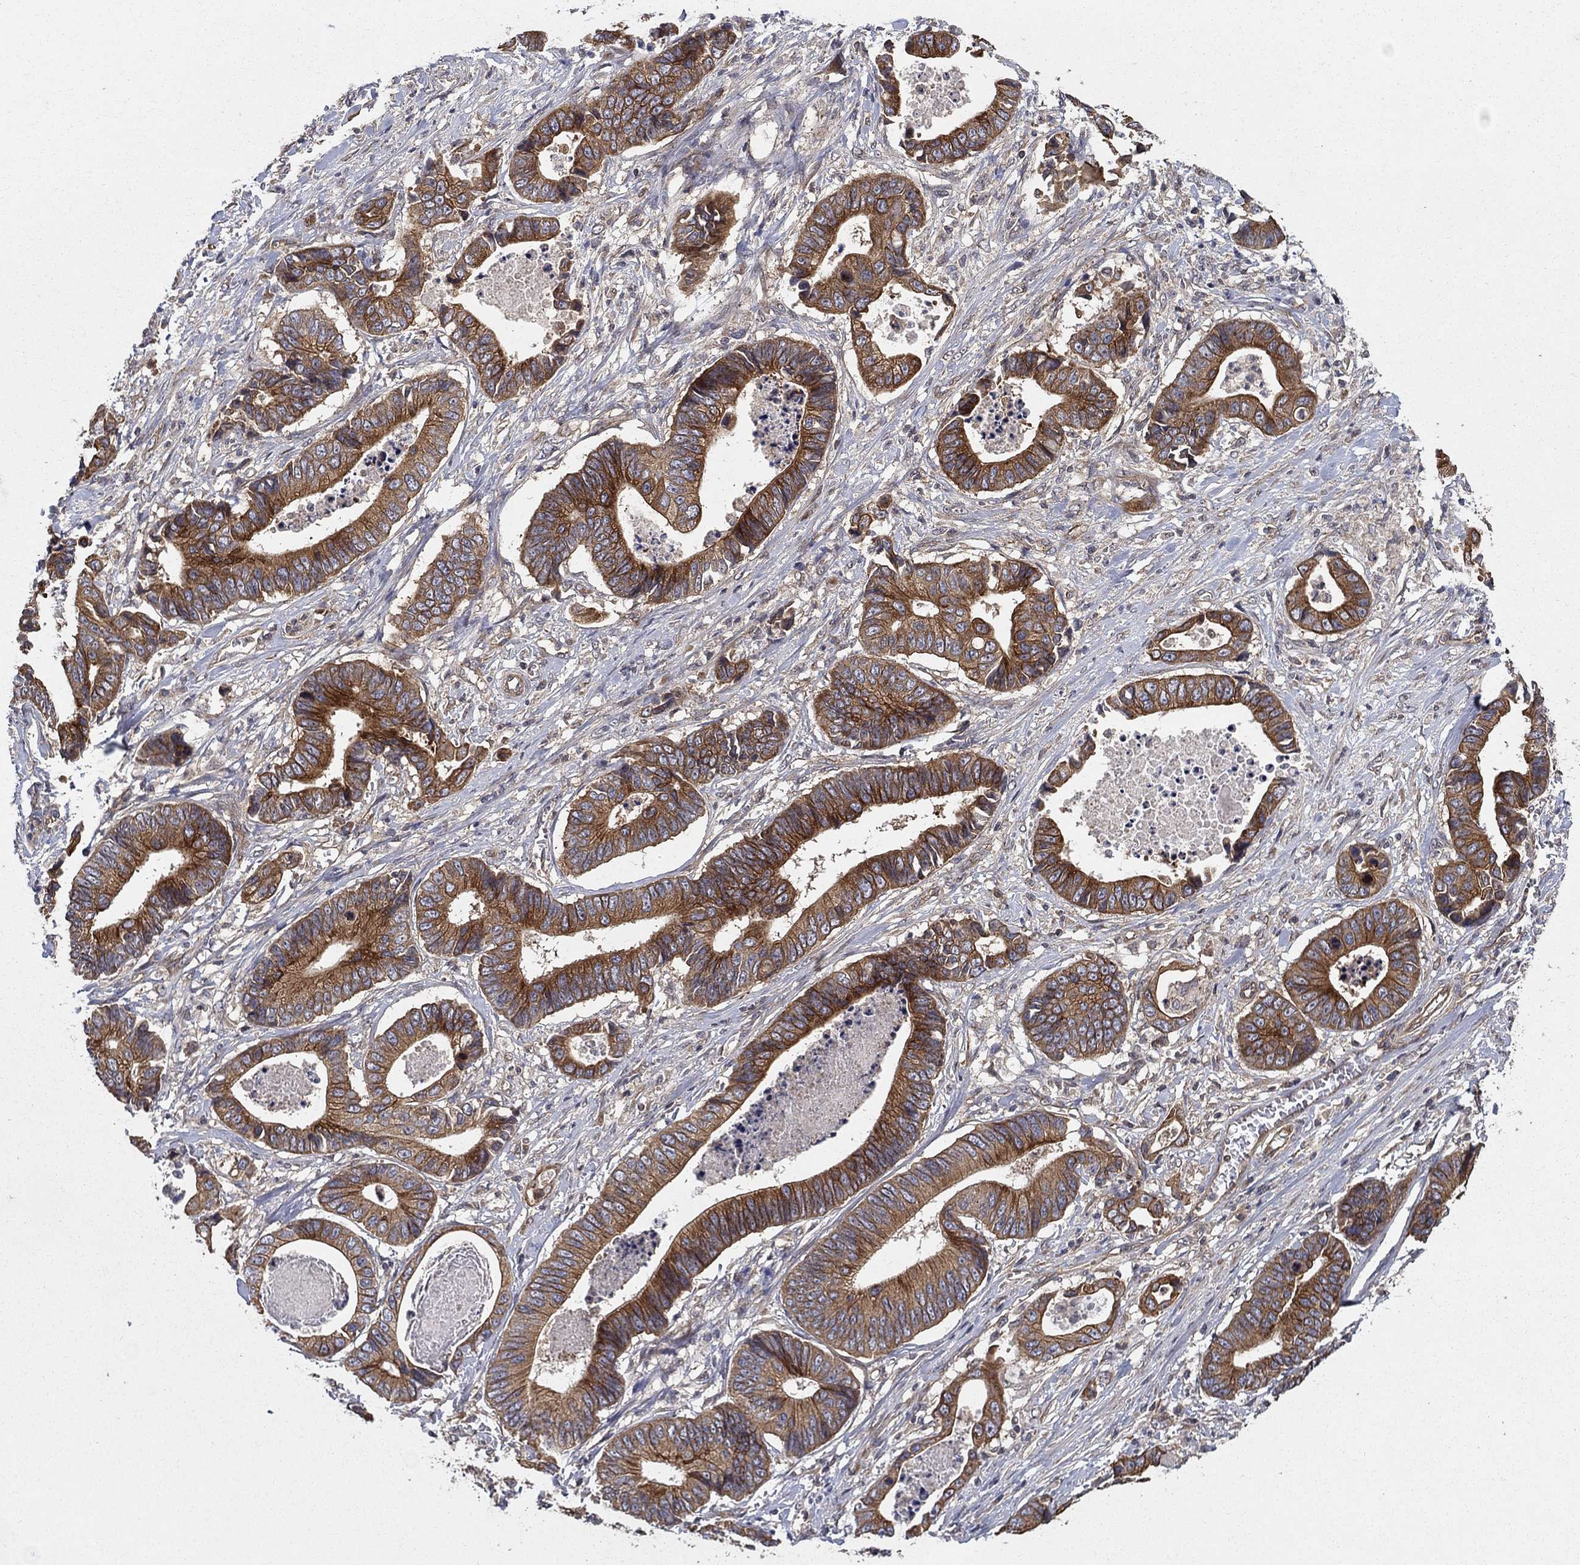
{"staining": {"intensity": "strong", "quantity": "25%-75%", "location": "cytoplasmic/membranous"}, "tissue": "stomach cancer", "cell_type": "Tumor cells", "image_type": "cancer", "snomed": [{"axis": "morphology", "description": "Adenocarcinoma, NOS"}, {"axis": "topography", "description": "Stomach"}], "caption": "Adenocarcinoma (stomach) was stained to show a protein in brown. There is high levels of strong cytoplasmic/membranous positivity in about 25%-75% of tumor cells.", "gene": "BMERB1", "patient": {"sex": "male", "age": 84}}